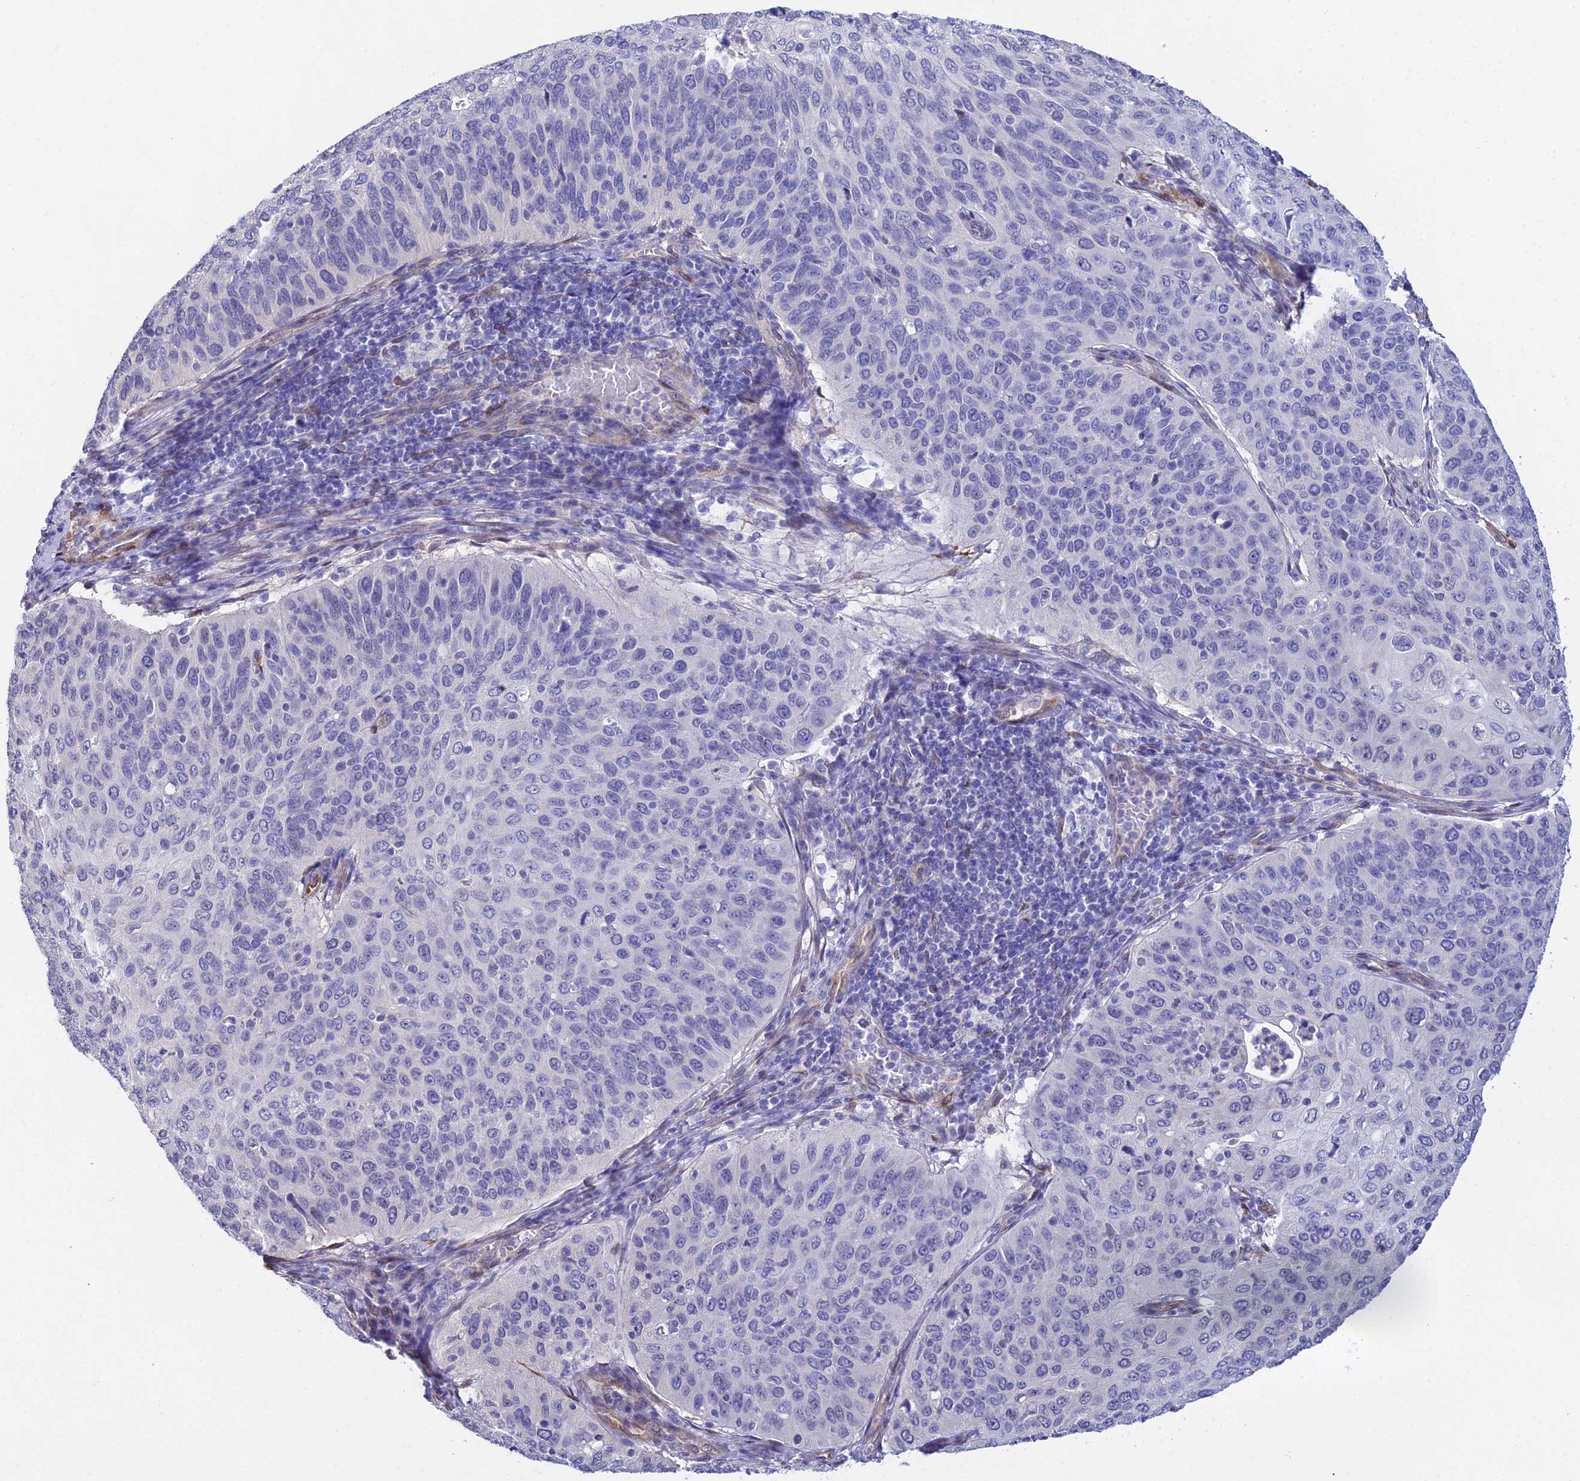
{"staining": {"intensity": "negative", "quantity": "none", "location": "none"}, "tissue": "cervical cancer", "cell_type": "Tumor cells", "image_type": "cancer", "snomed": [{"axis": "morphology", "description": "Squamous cell carcinoma, NOS"}, {"axis": "topography", "description": "Cervix"}], "caption": "A histopathology image of human cervical cancer is negative for staining in tumor cells.", "gene": "MXRA7", "patient": {"sex": "female", "age": 36}}